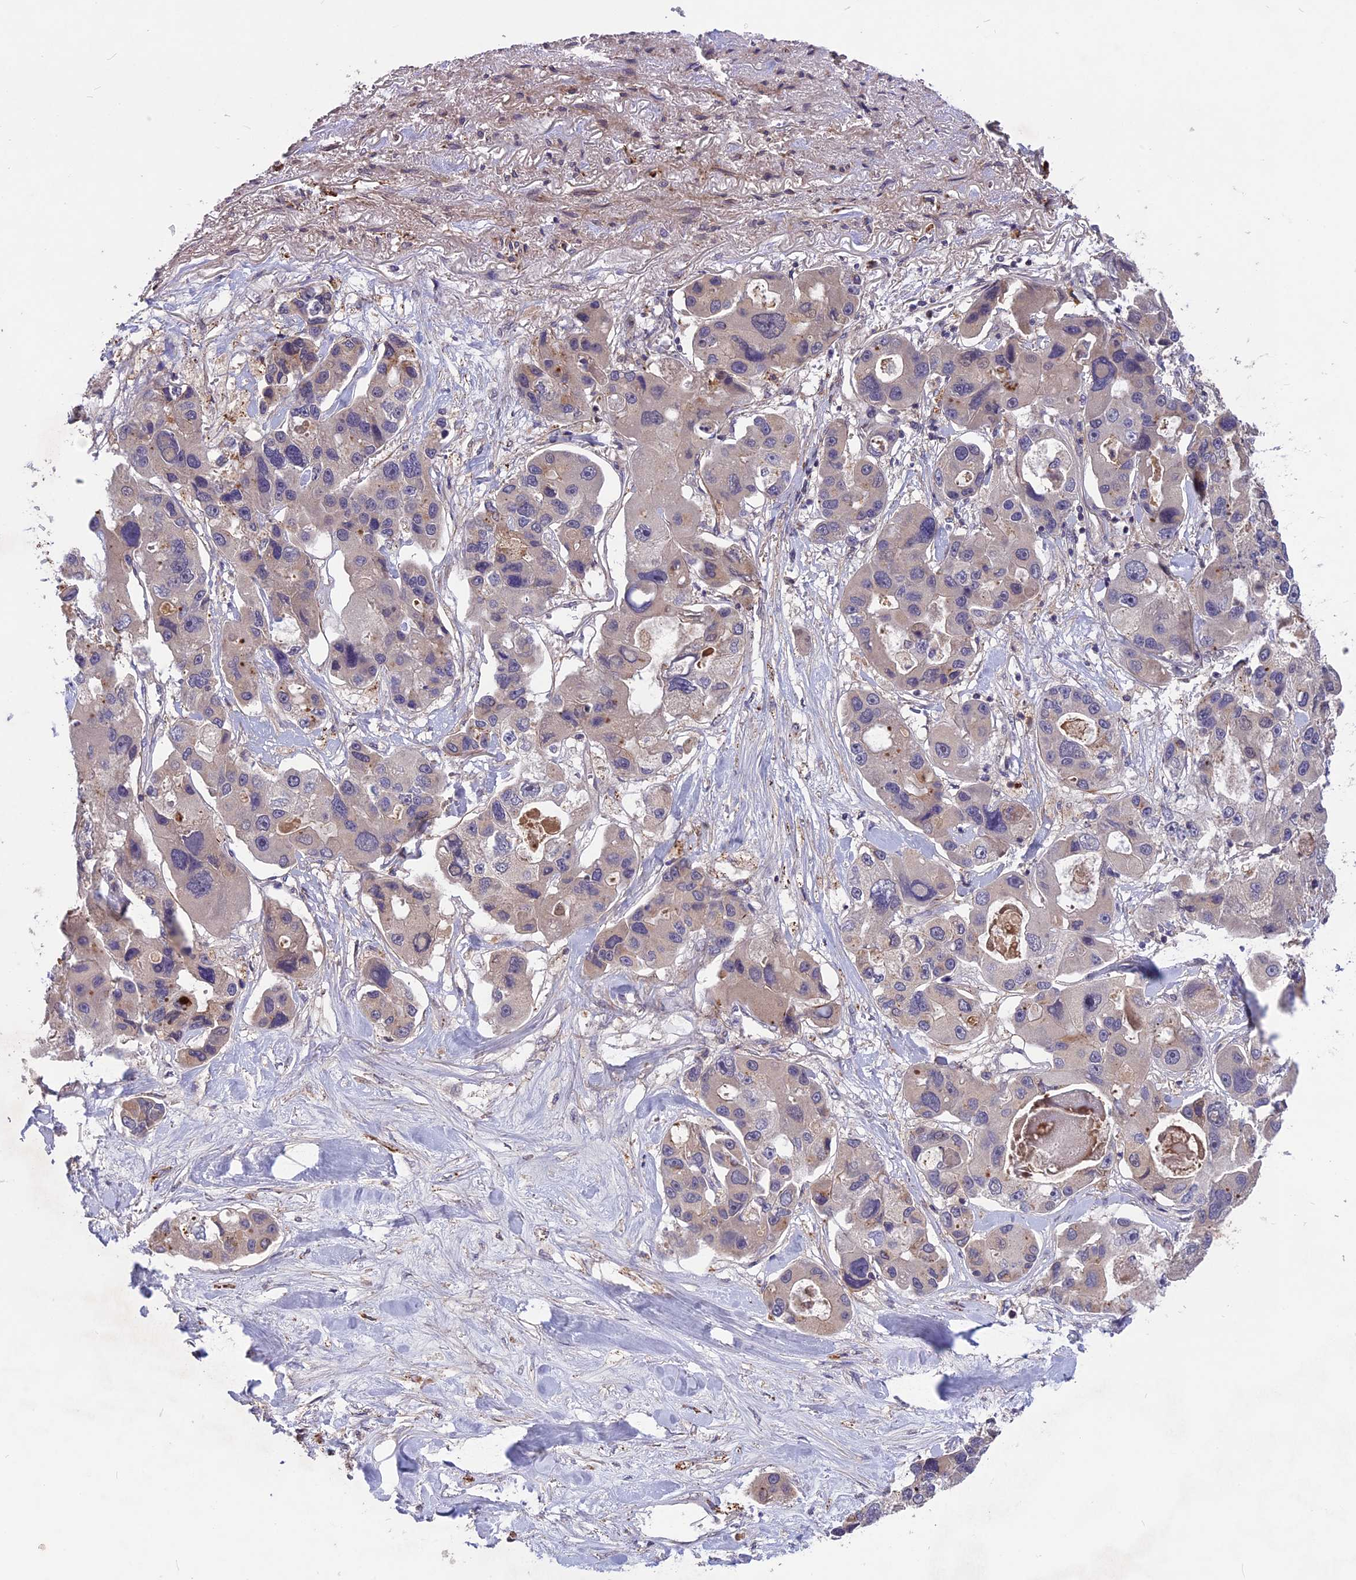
{"staining": {"intensity": "negative", "quantity": "none", "location": "none"}, "tissue": "lung cancer", "cell_type": "Tumor cells", "image_type": "cancer", "snomed": [{"axis": "morphology", "description": "Adenocarcinoma, NOS"}, {"axis": "topography", "description": "Lung"}], "caption": "The micrograph demonstrates no significant positivity in tumor cells of lung adenocarcinoma.", "gene": "ADO", "patient": {"sex": "female", "age": 54}}